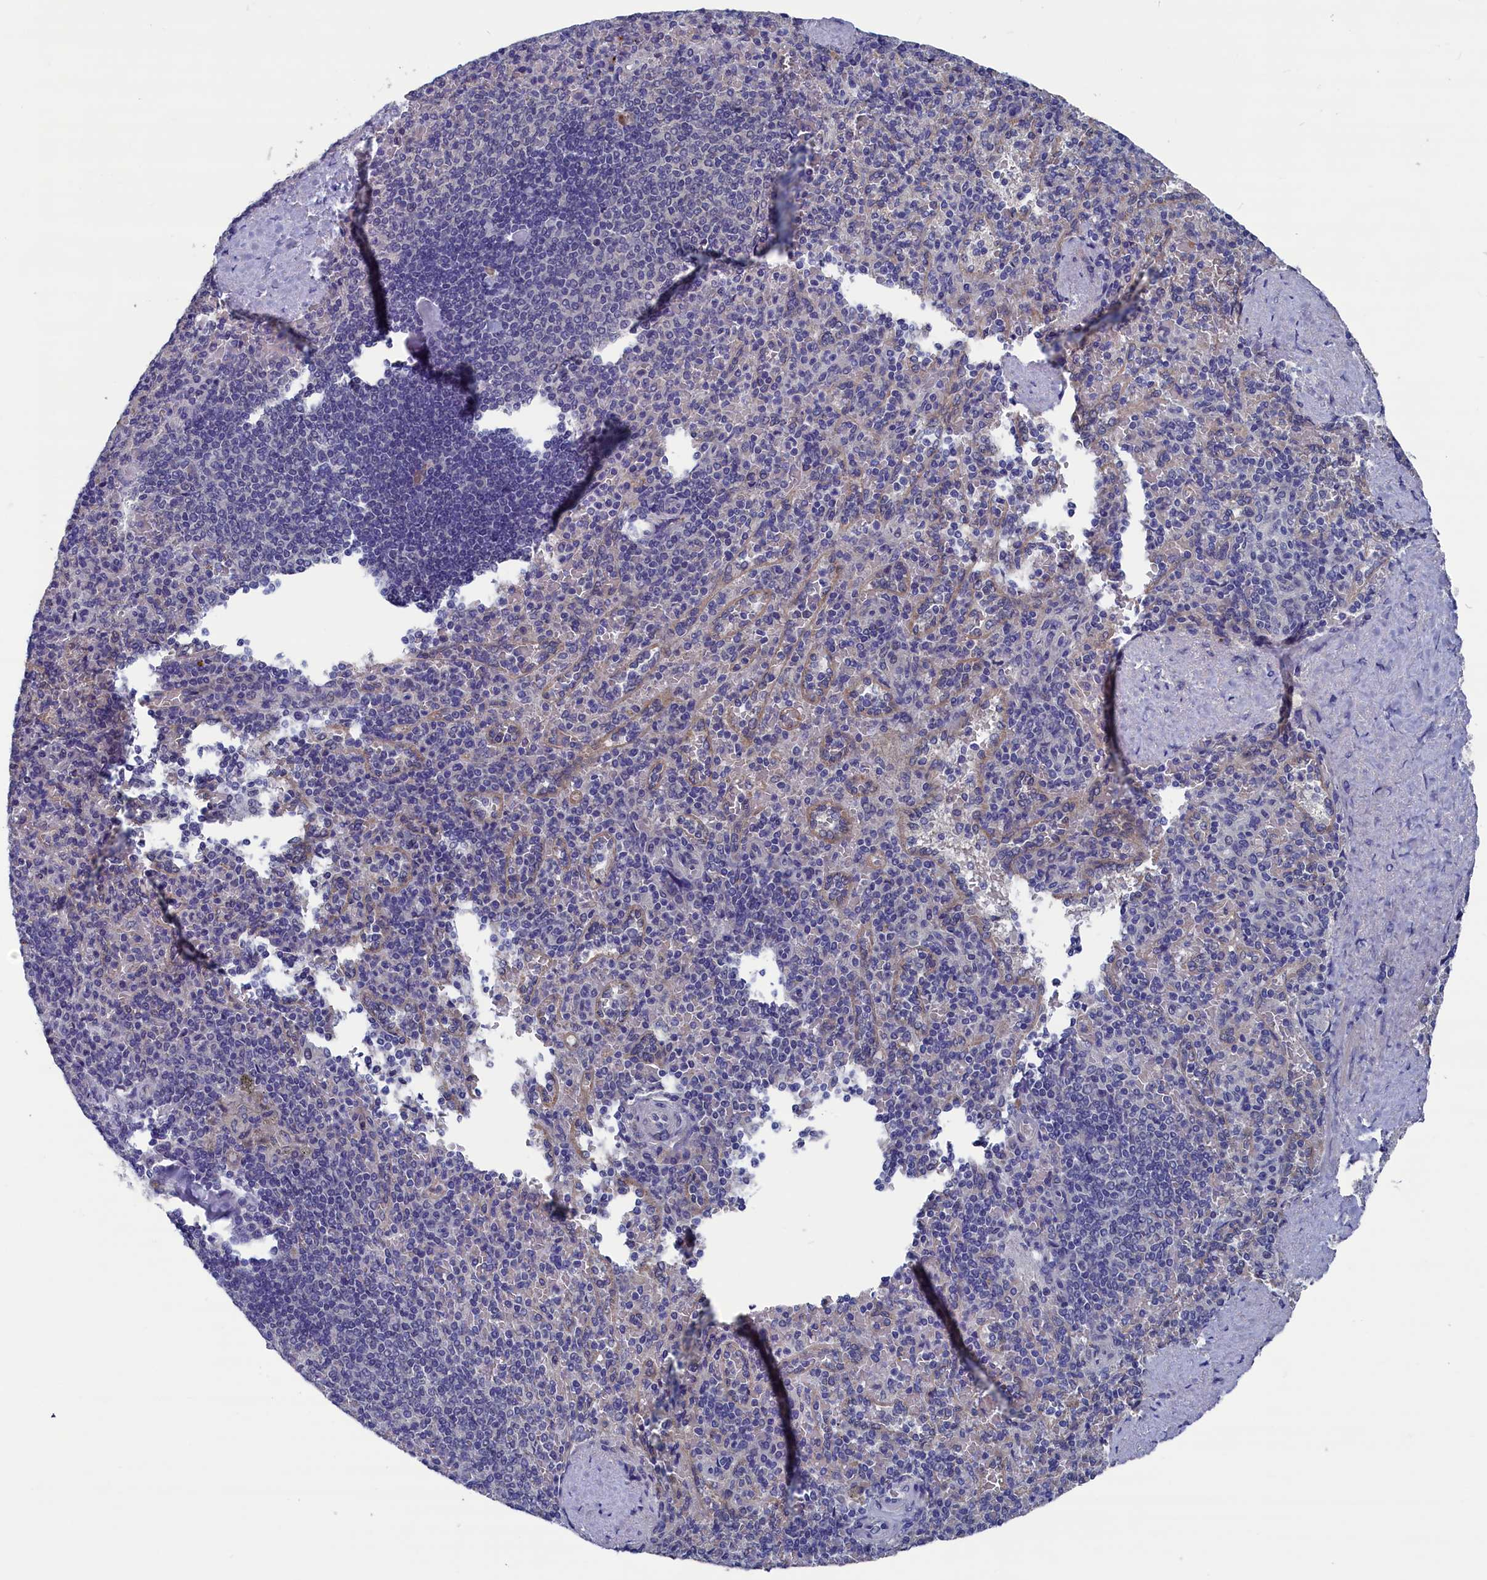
{"staining": {"intensity": "negative", "quantity": "none", "location": "none"}, "tissue": "spleen", "cell_type": "Cells in red pulp", "image_type": "normal", "snomed": [{"axis": "morphology", "description": "Normal tissue, NOS"}, {"axis": "topography", "description": "Spleen"}], "caption": "Immunohistochemistry (IHC) of benign spleen exhibits no expression in cells in red pulp.", "gene": "SPATA13", "patient": {"sex": "male", "age": 82}}